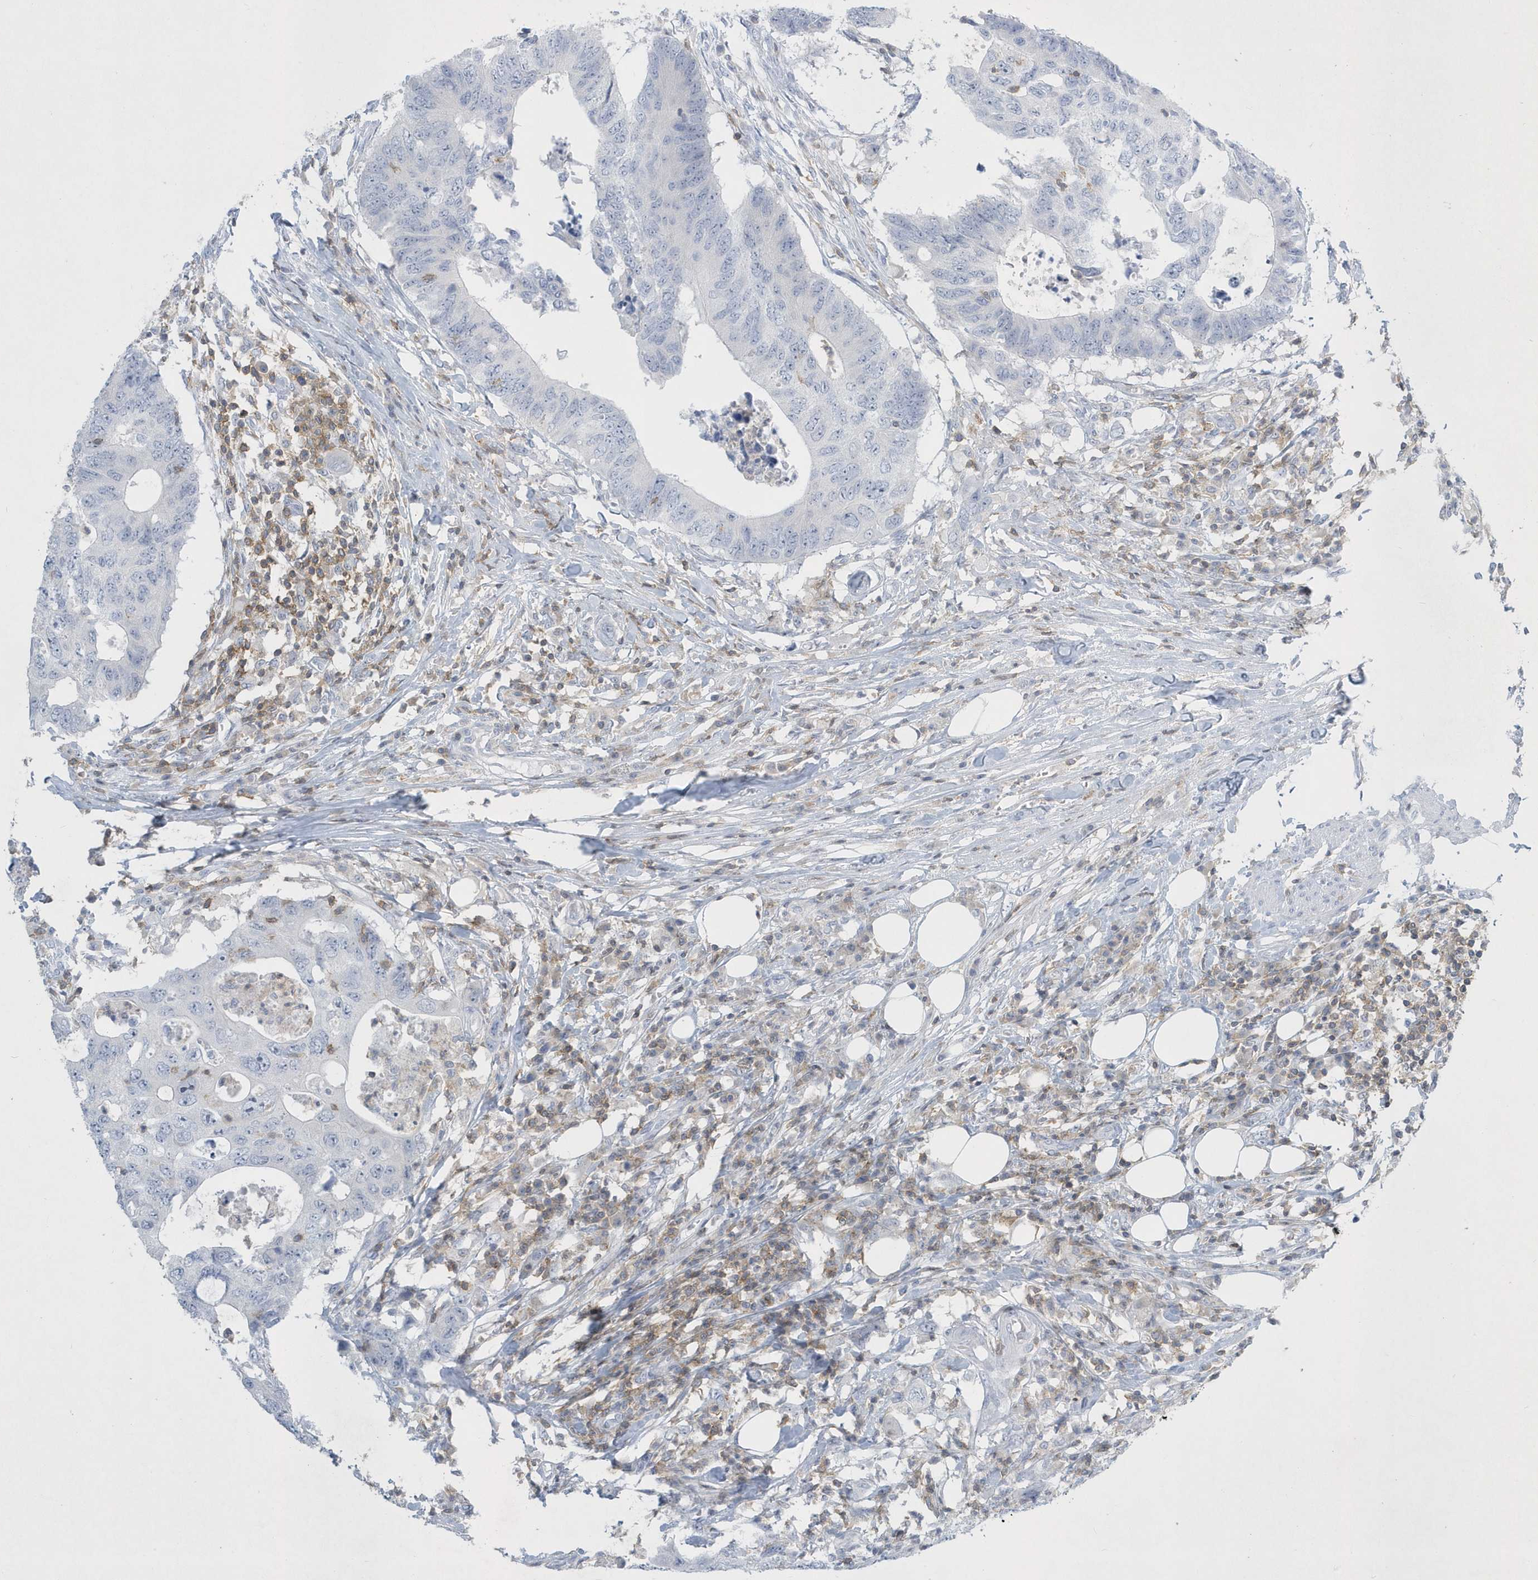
{"staining": {"intensity": "negative", "quantity": "none", "location": "none"}, "tissue": "colorectal cancer", "cell_type": "Tumor cells", "image_type": "cancer", "snomed": [{"axis": "morphology", "description": "Adenocarcinoma, NOS"}, {"axis": "topography", "description": "Colon"}], "caption": "Tumor cells are negative for brown protein staining in colorectal cancer (adenocarcinoma).", "gene": "PSD4", "patient": {"sex": "male", "age": 71}}